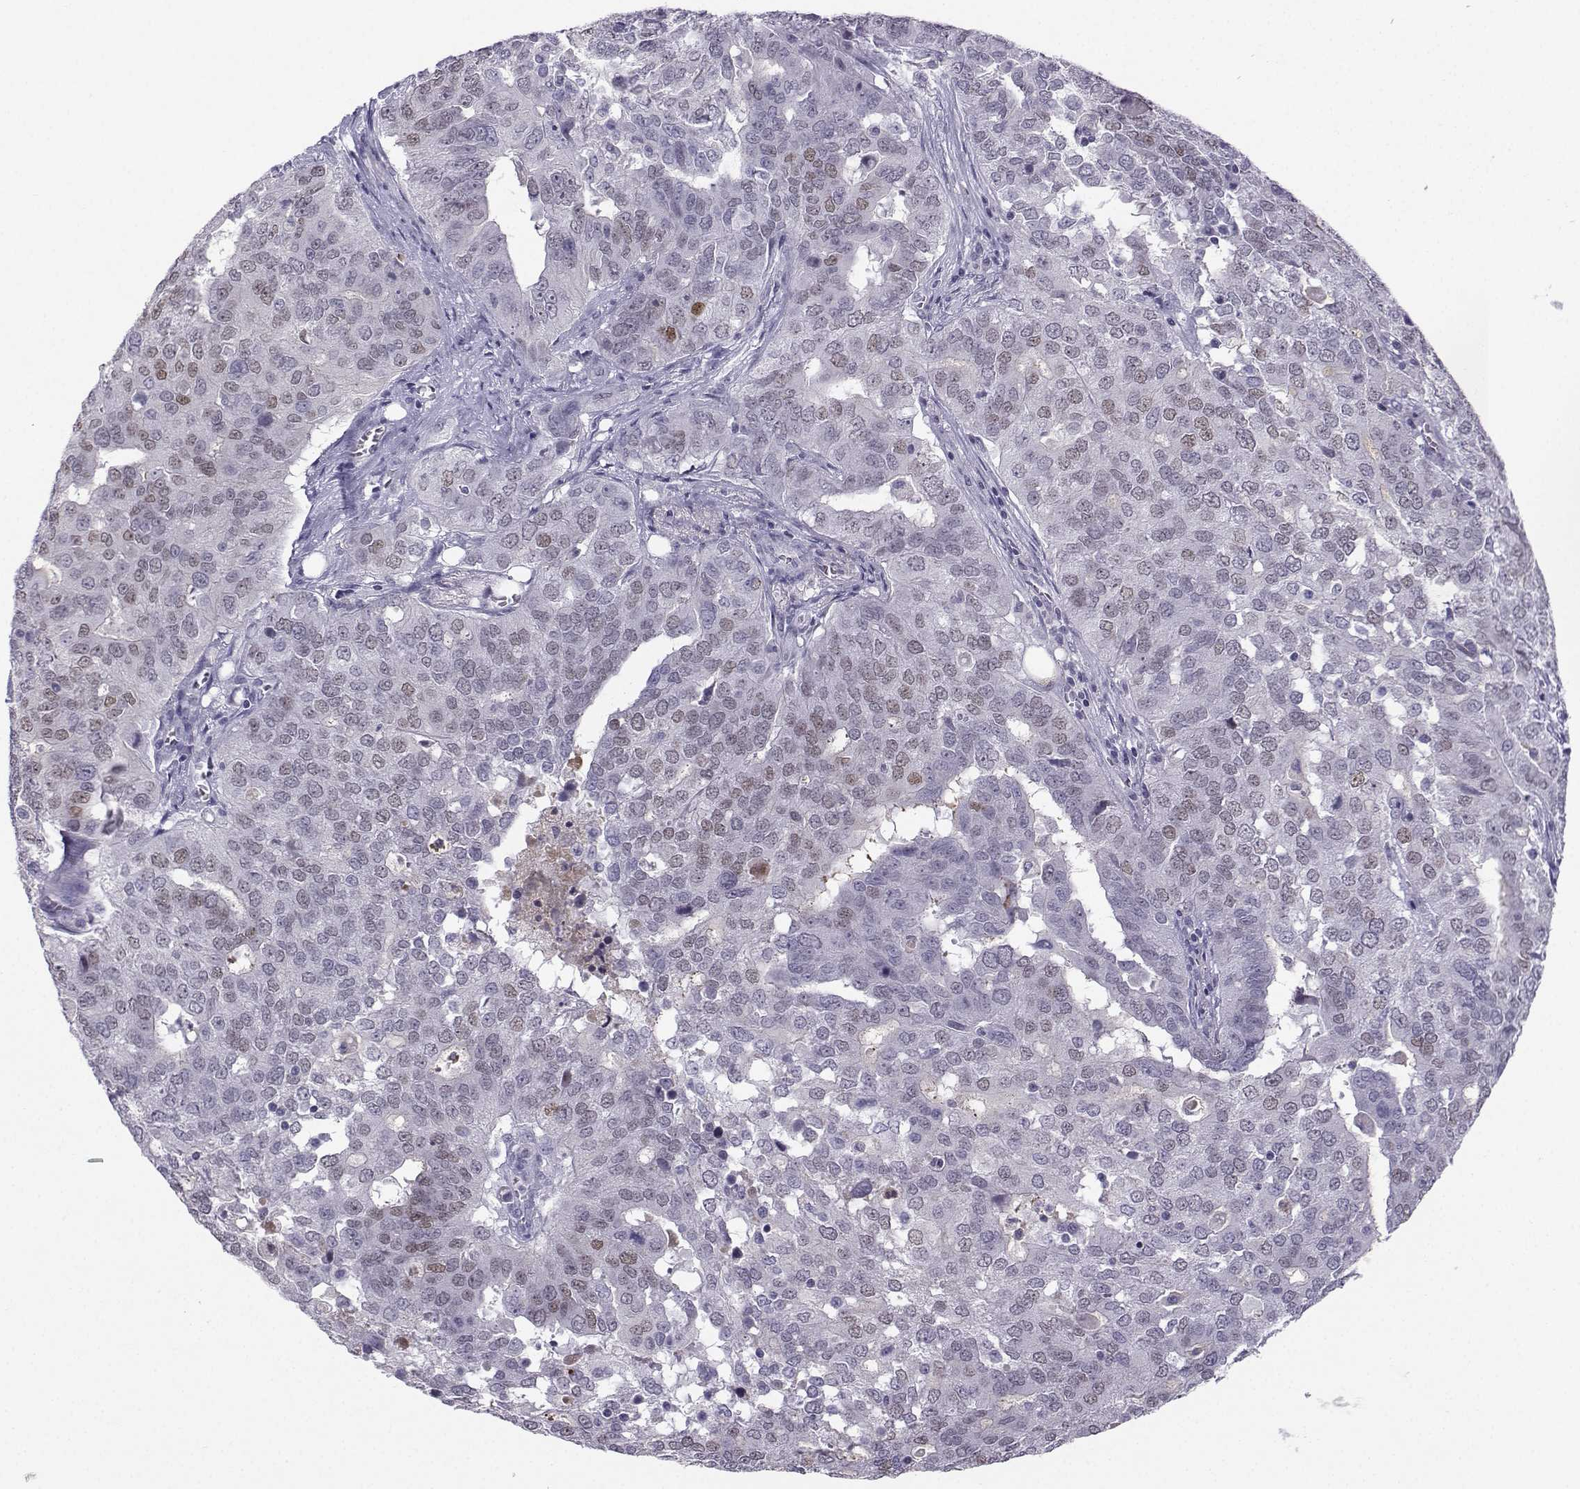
{"staining": {"intensity": "moderate", "quantity": "<25%", "location": "nuclear"}, "tissue": "ovarian cancer", "cell_type": "Tumor cells", "image_type": "cancer", "snomed": [{"axis": "morphology", "description": "Carcinoma, endometroid"}, {"axis": "topography", "description": "Soft tissue"}, {"axis": "topography", "description": "Ovary"}], "caption": "Immunohistochemical staining of ovarian cancer (endometroid carcinoma) exhibits moderate nuclear protein expression in approximately <25% of tumor cells.", "gene": "LHX1", "patient": {"sex": "female", "age": 52}}